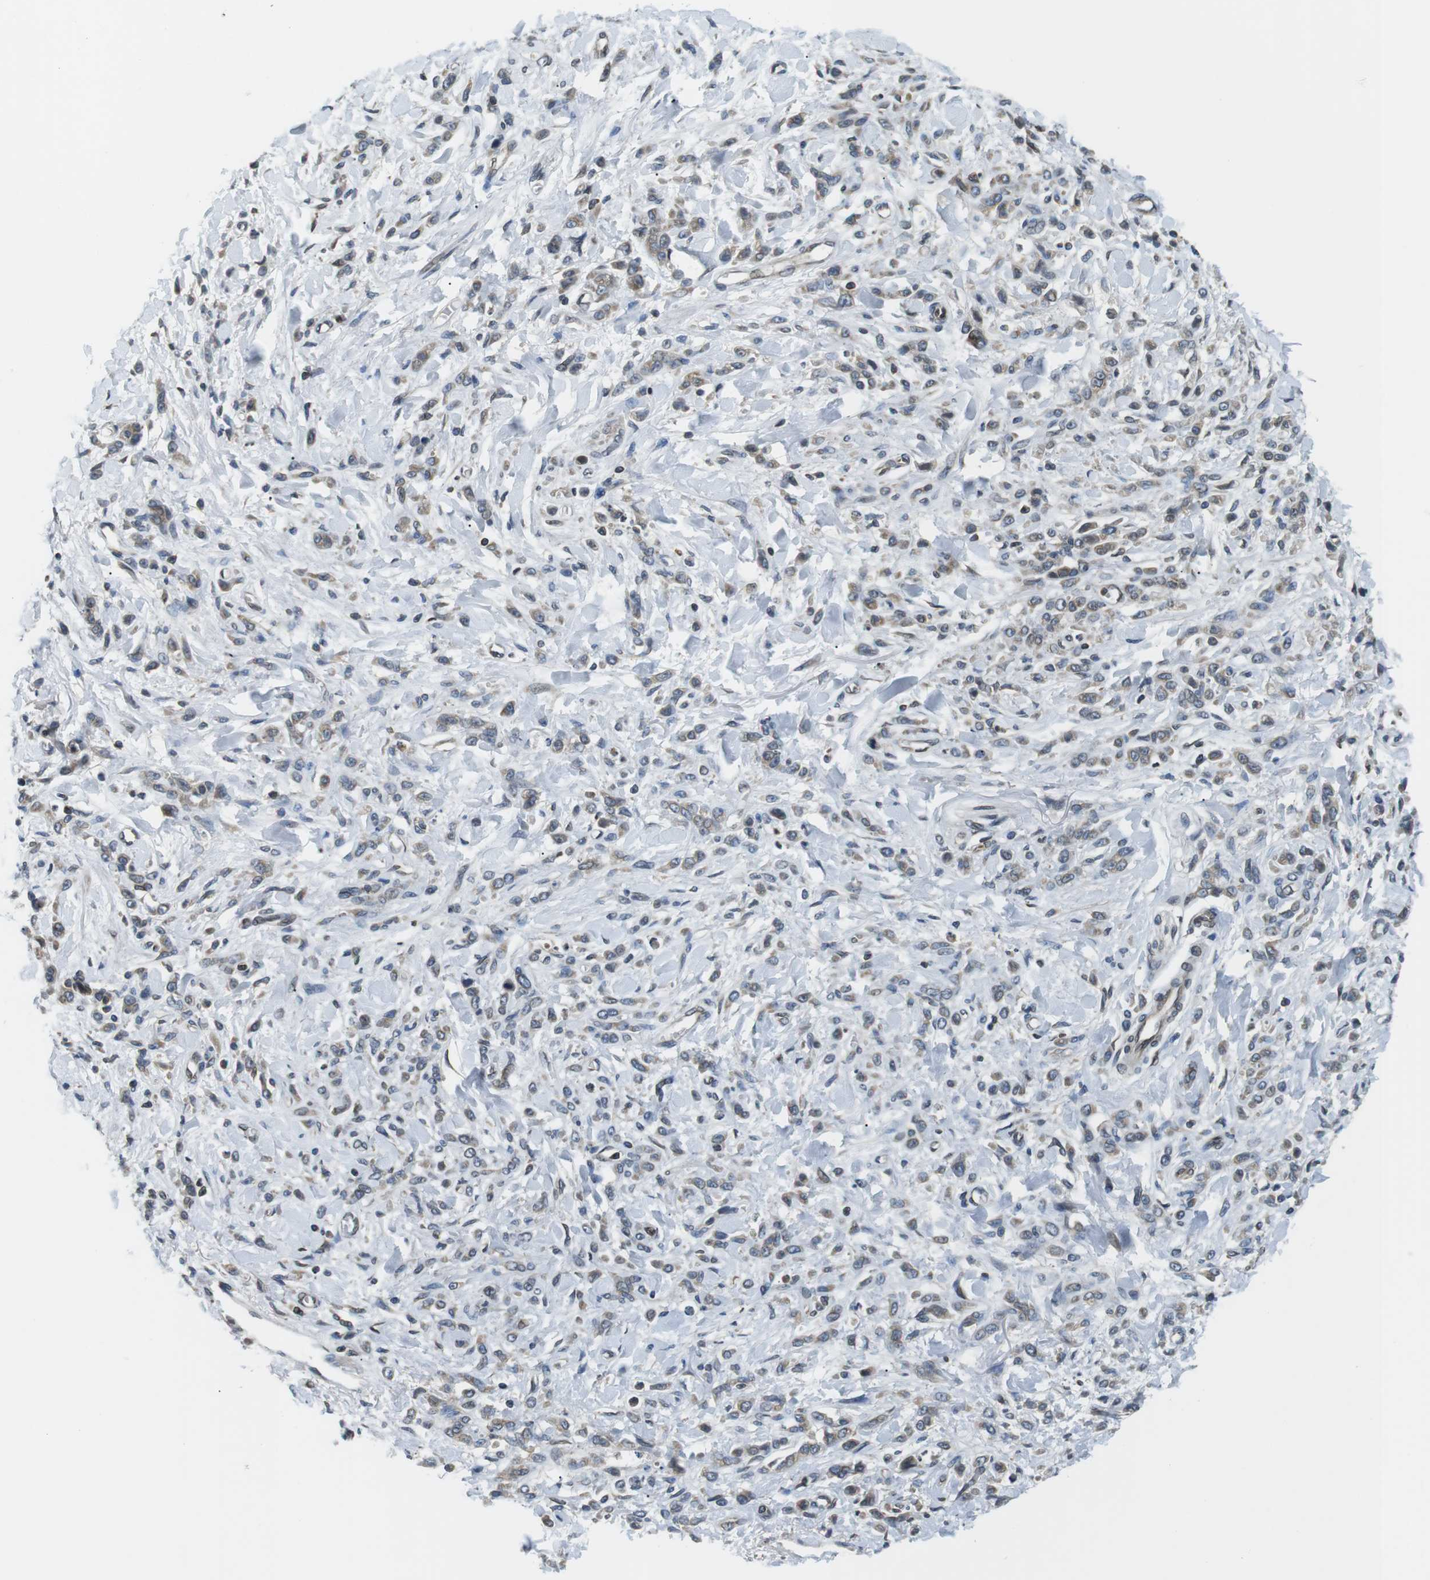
{"staining": {"intensity": "weak", "quantity": ">75%", "location": "cytoplasmic/membranous"}, "tissue": "stomach cancer", "cell_type": "Tumor cells", "image_type": "cancer", "snomed": [{"axis": "morphology", "description": "Normal tissue, NOS"}, {"axis": "morphology", "description": "Adenocarcinoma, NOS"}, {"axis": "topography", "description": "Stomach"}], "caption": "Stomach cancer (adenocarcinoma) stained with DAB (3,3'-diaminobenzidine) IHC displays low levels of weak cytoplasmic/membranous positivity in about >75% of tumor cells.", "gene": "TMX4", "patient": {"sex": "male", "age": 82}}